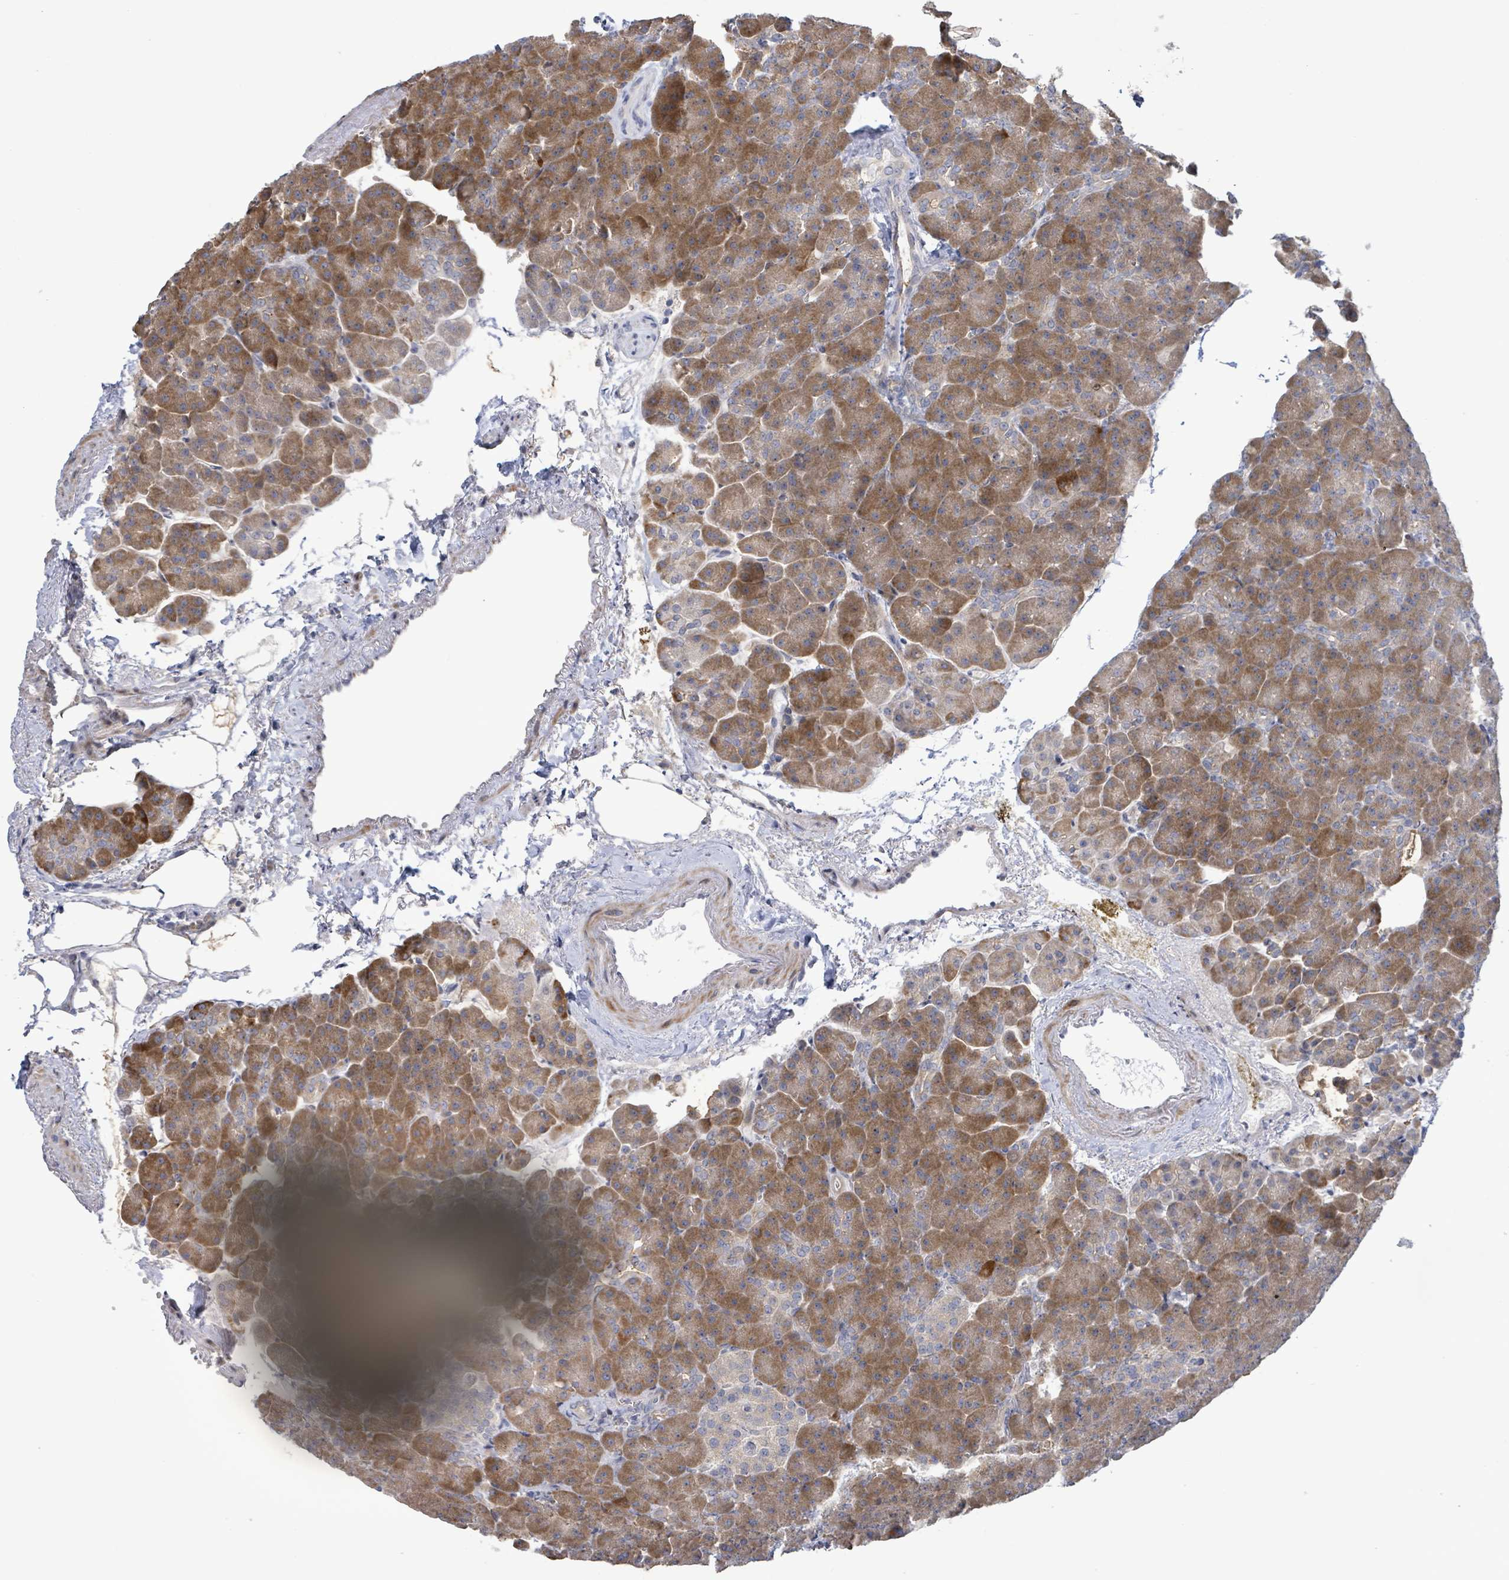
{"staining": {"intensity": "moderate", "quantity": ">75%", "location": "cytoplasmic/membranous"}, "tissue": "pancreas", "cell_type": "Exocrine glandular cells", "image_type": "normal", "snomed": [{"axis": "morphology", "description": "Normal tissue, NOS"}, {"axis": "topography", "description": "Pancreas"}], "caption": "A medium amount of moderate cytoplasmic/membranous staining is identified in about >75% of exocrine glandular cells in benign pancreas. The staining was performed using DAB to visualize the protein expression in brown, while the nuclei were stained in blue with hematoxylin (Magnification: 20x).", "gene": "SLIT3", "patient": {"sex": "female", "age": 74}}